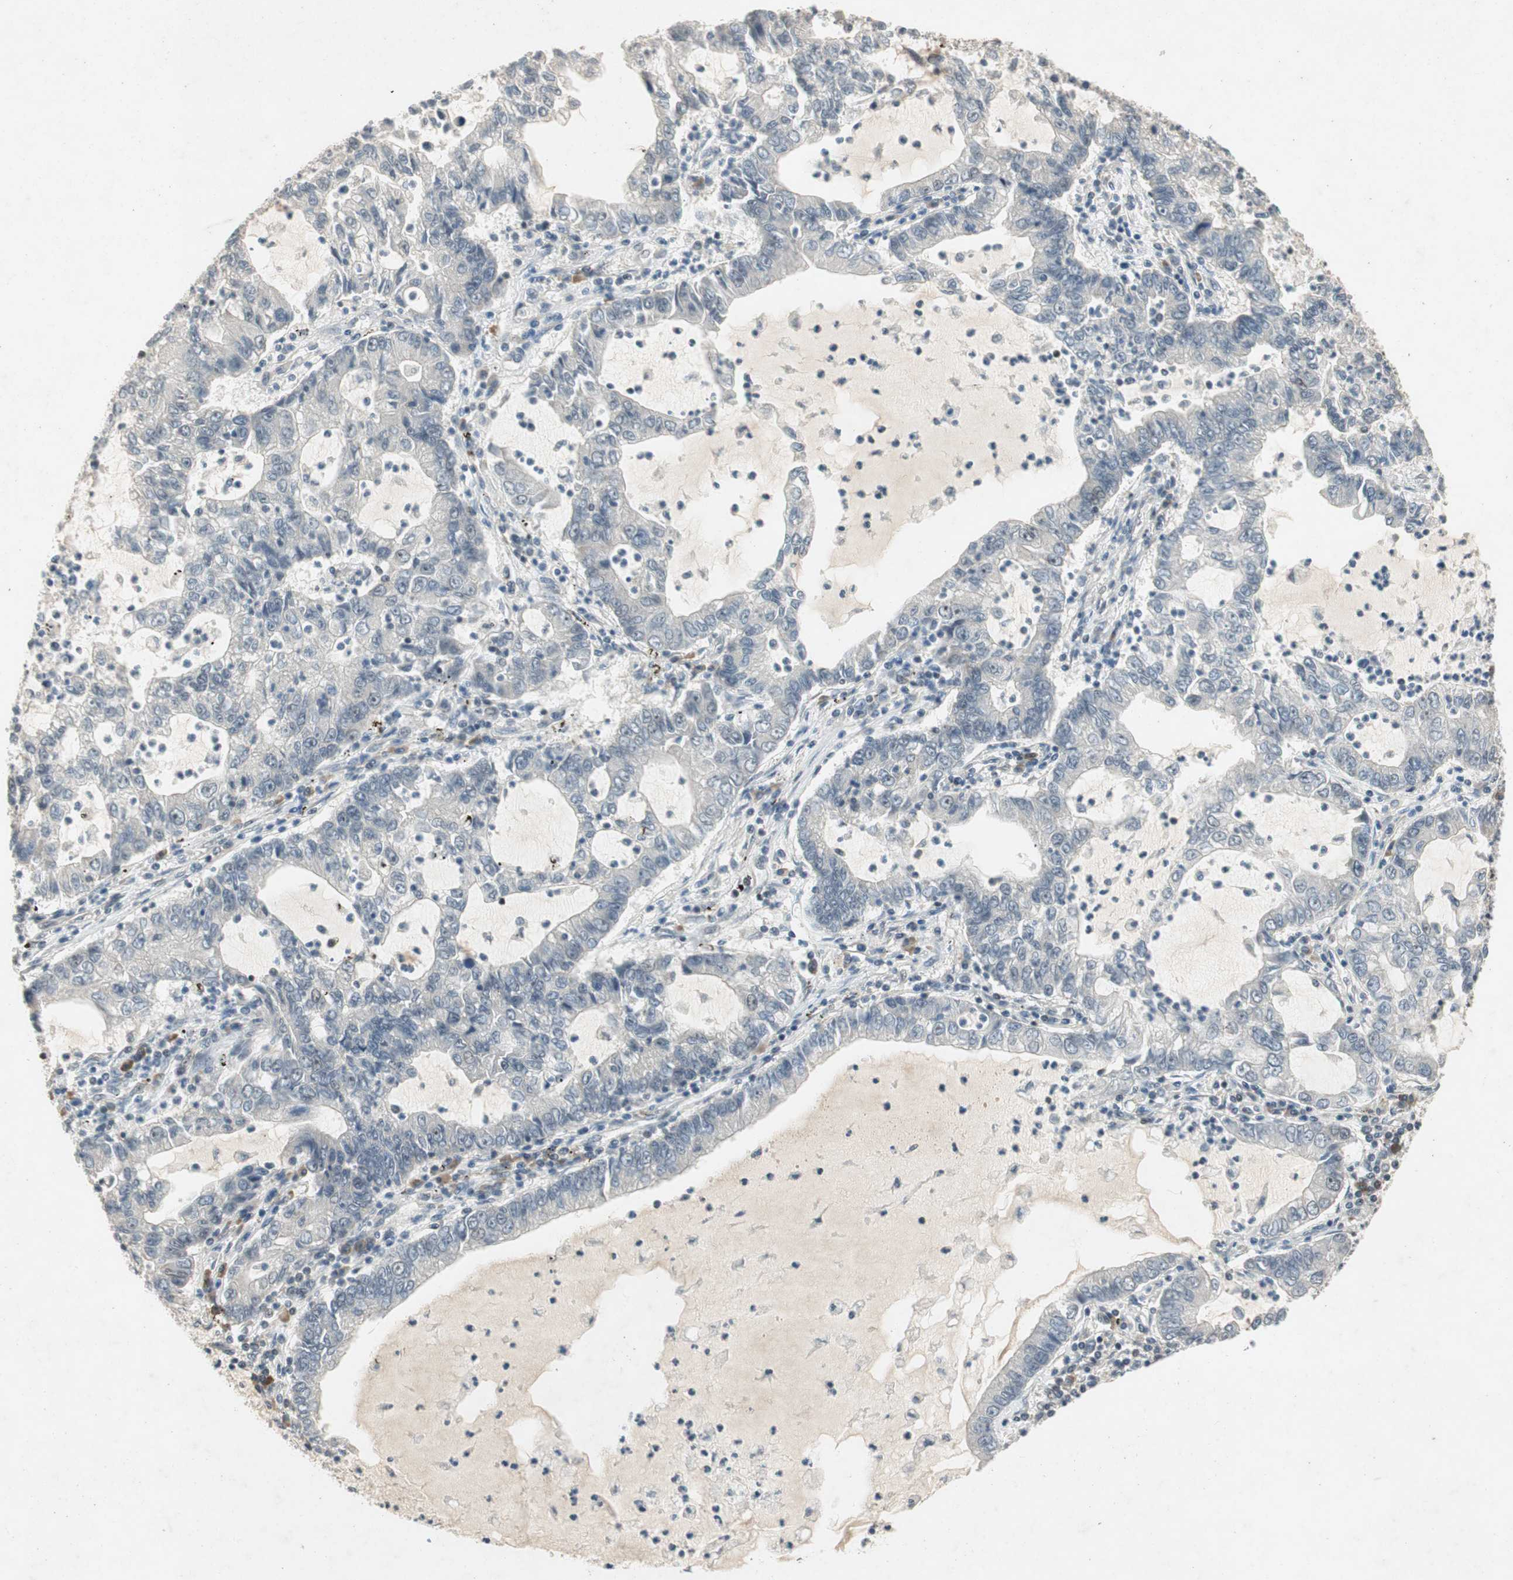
{"staining": {"intensity": "negative", "quantity": "none", "location": "none"}, "tissue": "lung cancer", "cell_type": "Tumor cells", "image_type": "cancer", "snomed": [{"axis": "morphology", "description": "Adenocarcinoma, NOS"}, {"axis": "topography", "description": "Lung"}], "caption": "A photomicrograph of lung adenocarcinoma stained for a protein demonstrates no brown staining in tumor cells. (IHC, brightfield microscopy, high magnification).", "gene": "NCBP3", "patient": {"sex": "female", "age": 51}}